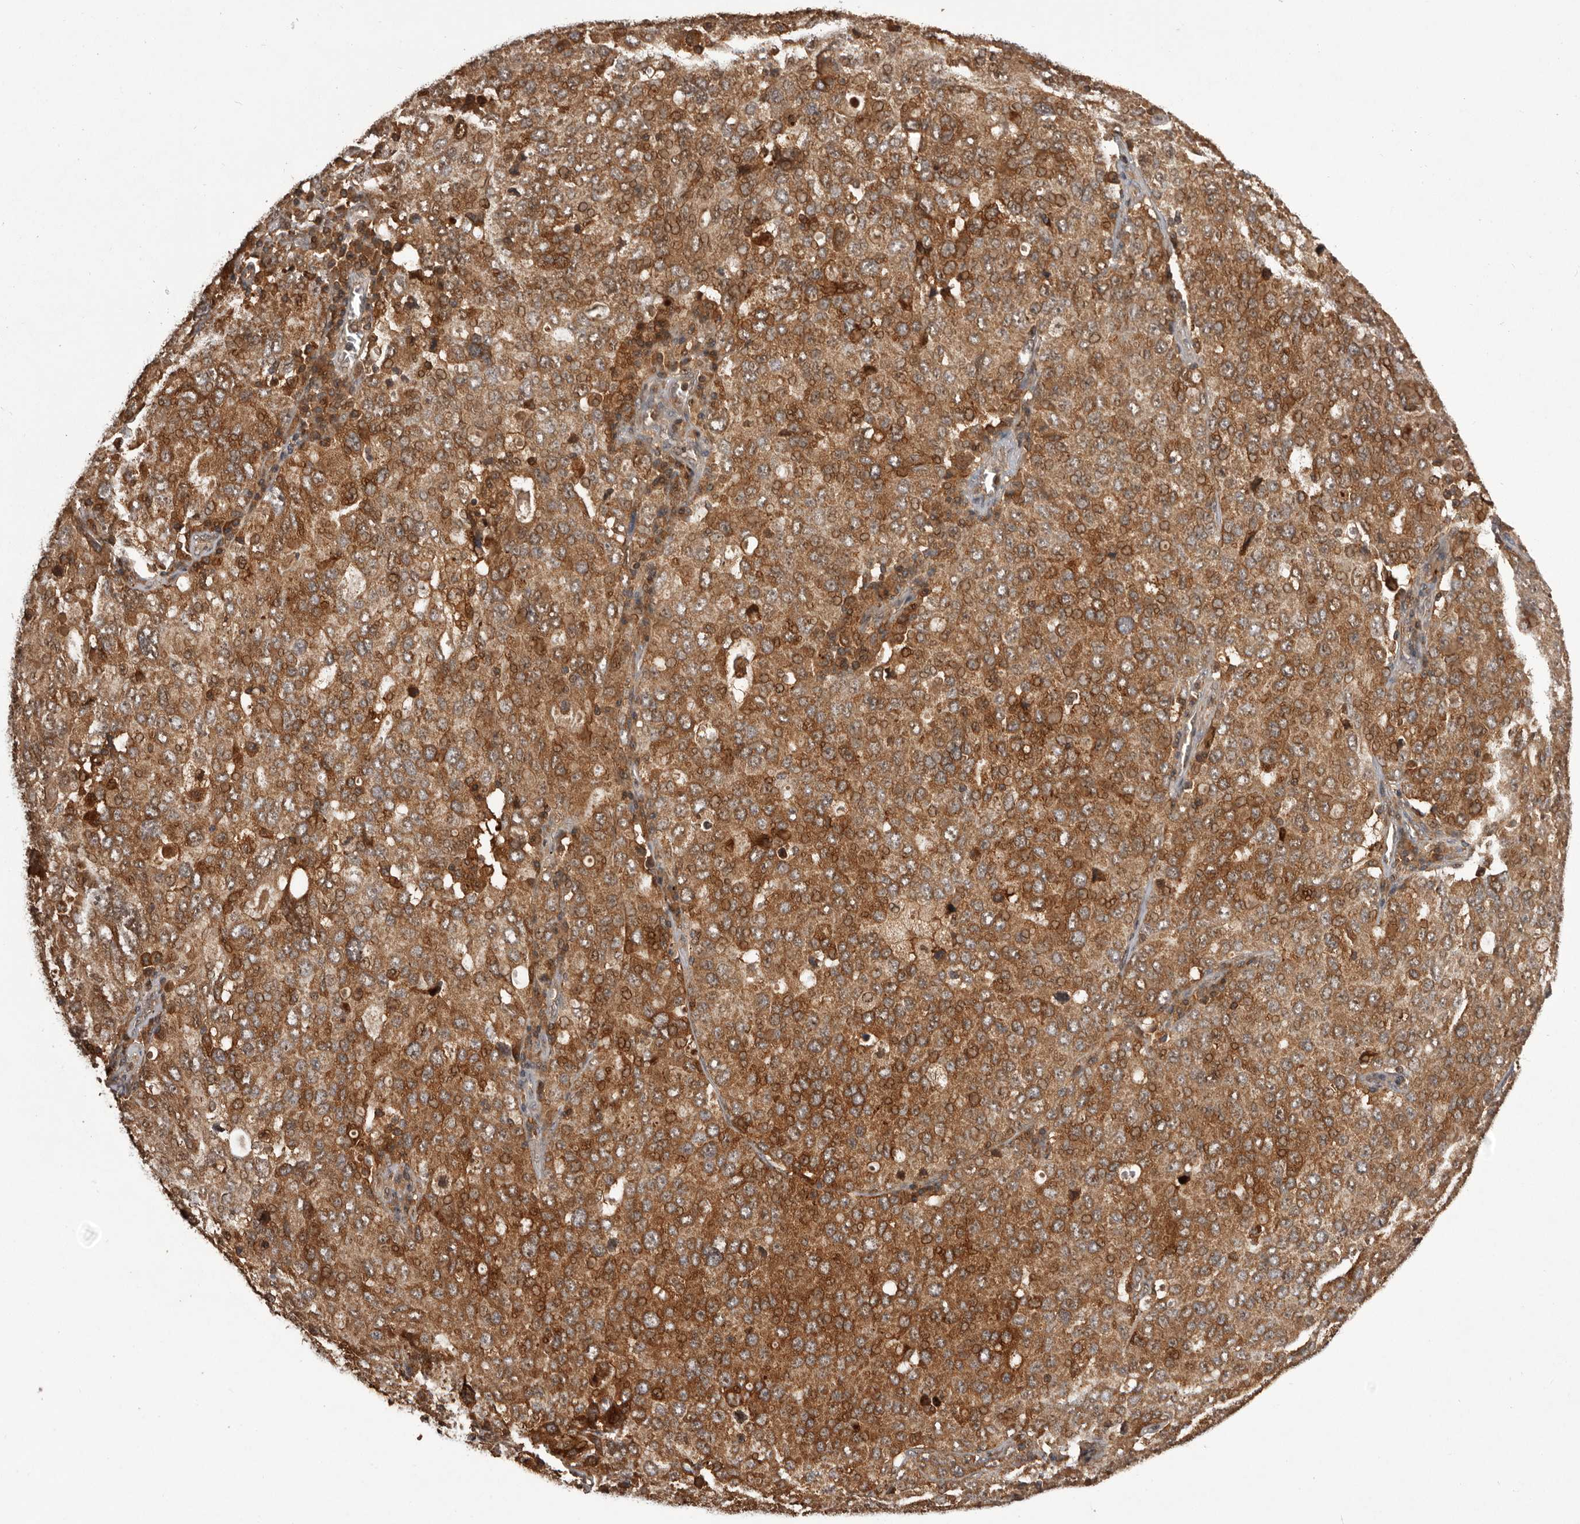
{"staining": {"intensity": "strong", "quantity": ">75%", "location": "cytoplasmic/membranous"}, "tissue": "ovarian cancer", "cell_type": "Tumor cells", "image_type": "cancer", "snomed": [{"axis": "morphology", "description": "Carcinoma, endometroid"}, {"axis": "topography", "description": "Ovary"}], "caption": "The immunohistochemical stain shows strong cytoplasmic/membranous positivity in tumor cells of ovarian cancer tissue.", "gene": "SLC22A3", "patient": {"sex": "female", "age": 62}}